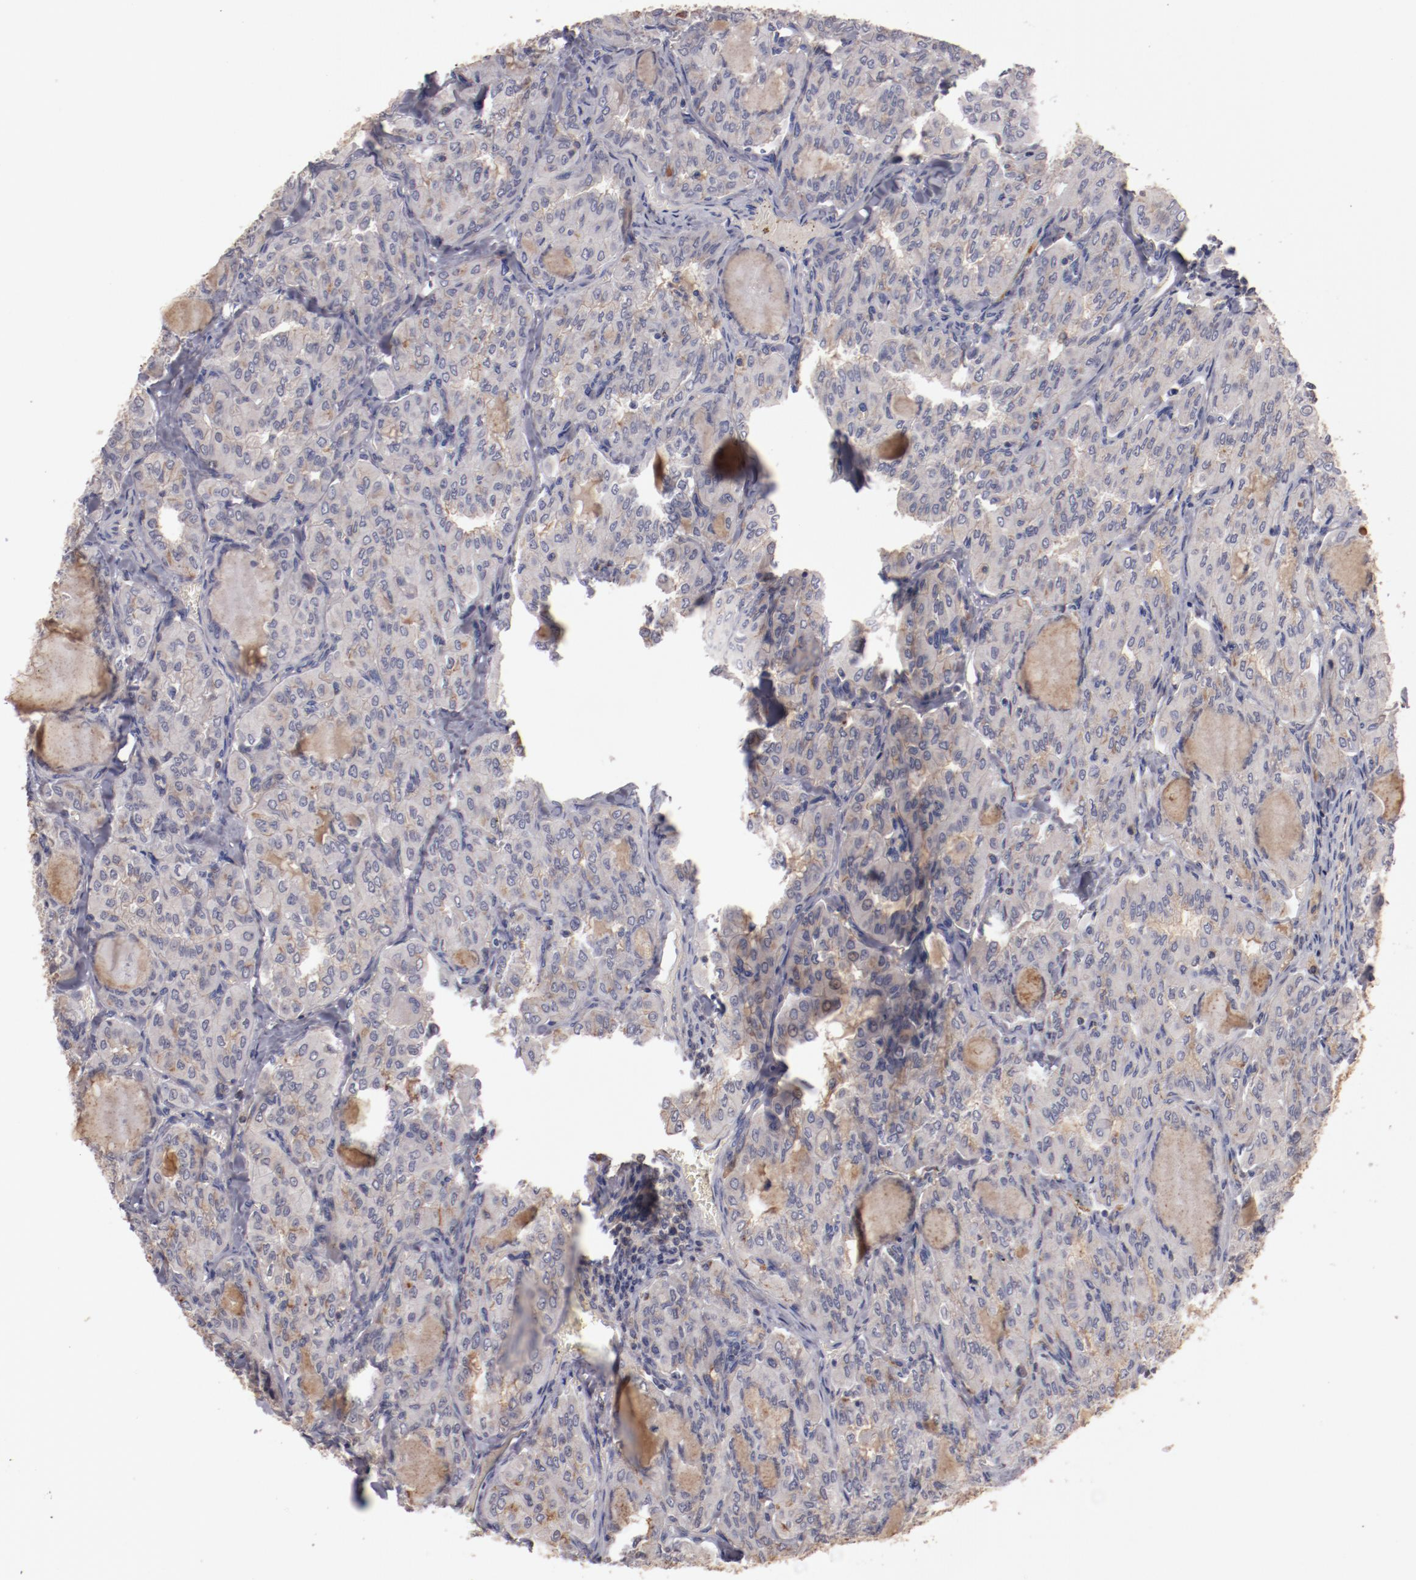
{"staining": {"intensity": "negative", "quantity": "none", "location": "none"}, "tissue": "thyroid cancer", "cell_type": "Tumor cells", "image_type": "cancer", "snomed": [{"axis": "morphology", "description": "Papillary adenocarcinoma, NOS"}, {"axis": "topography", "description": "Thyroid gland"}], "caption": "This is an immunohistochemistry micrograph of thyroid papillary adenocarcinoma. There is no positivity in tumor cells.", "gene": "MBL2", "patient": {"sex": "male", "age": 20}}